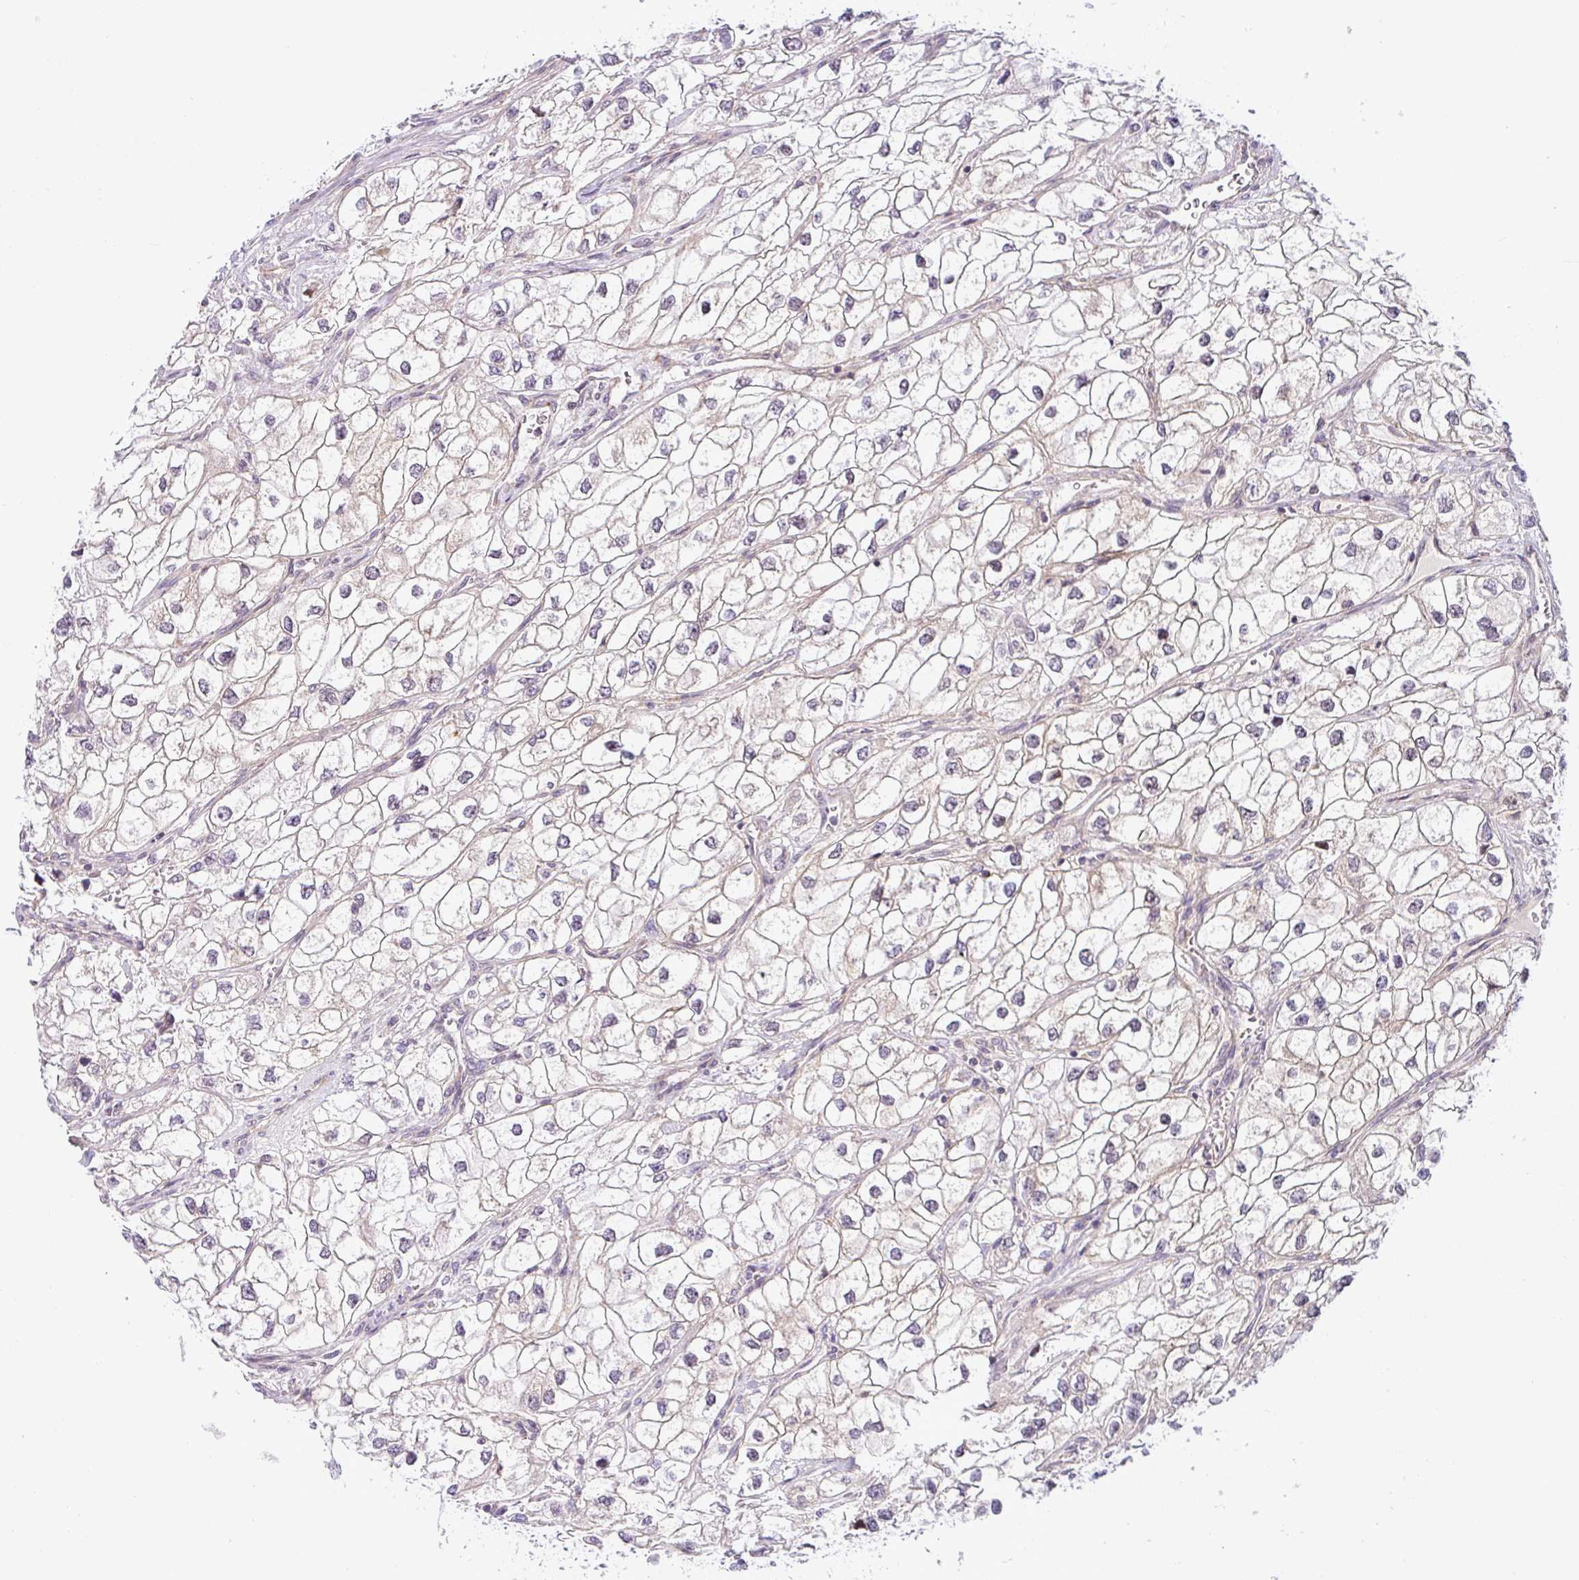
{"staining": {"intensity": "weak", "quantity": "25%-75%", "location": "cytoplasmic/membranous"}, "tissue": "renal cancer", "cell_type": "Tumor cells", "image_type": "cancer", "snomed": [{"axis": "morphology", "description": "Adenocarcinoma, NOS"}, {"axis": "topography", "description": "Kidney"}], "caption": "Renal cancer (adenocarcinoma) was stained to show a protein in brown. There is low levels of weak cytoplasmic/membranous positivity in approximately 25%-75% of tumor cells.", "gene": "NDUFB2", "patient": {"sex": "male", "age": 59}}